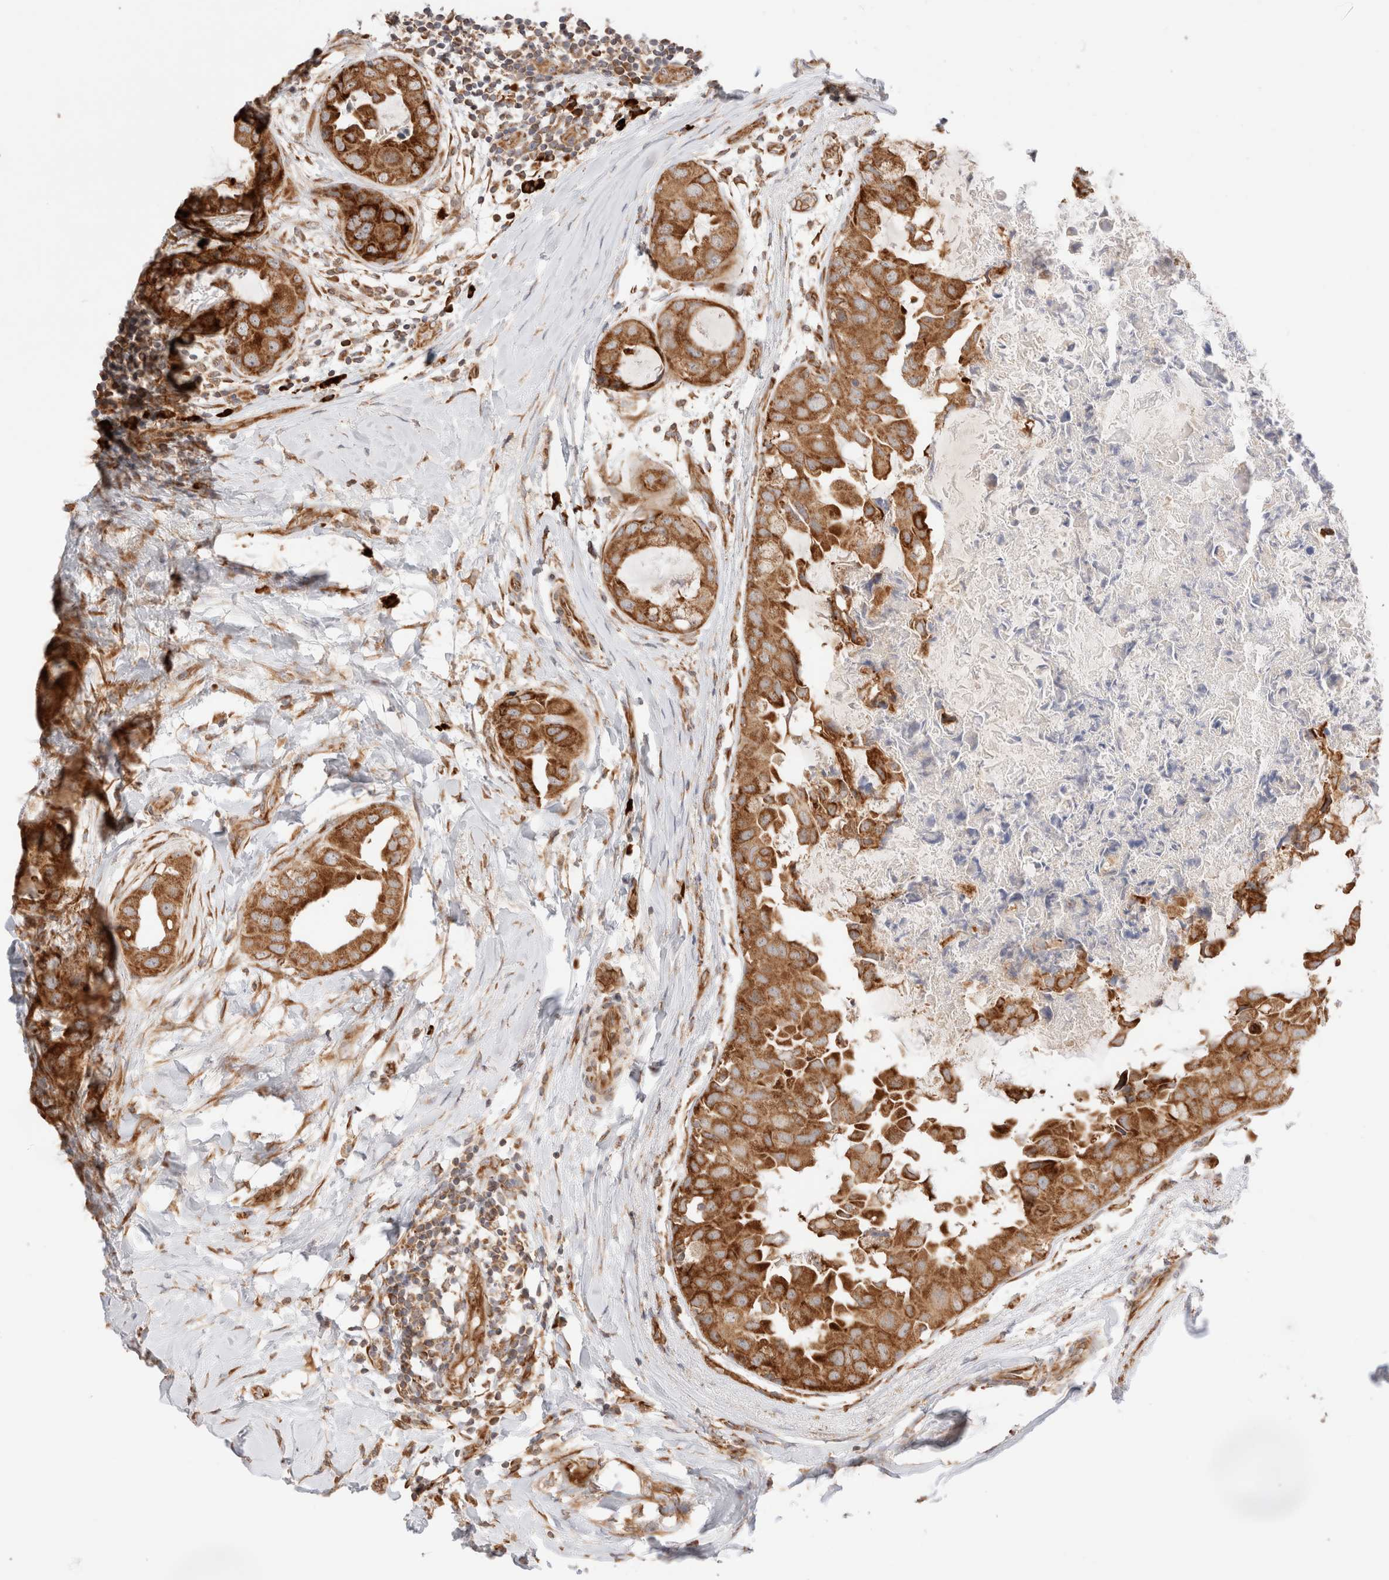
{"staining": {"intensity": "strong", "quantity": ">75%", "location": "cytoplasmic/membranous"}, "tissue": "breast cancer", "cell_type": "Tumor cells", "image_type": "cancer", "snomed": [{"axis": "morphology", "description": "Duct carcinoma"}, {"axis": "topography", "description": "Breast"}], "caption": "This micrograph reveals breast cancer stained with IHC to label a protein in brown. The cytoplasmic/membranous of tumor cells show strong positivity for the protein. Nuclei are counter-stained blue.", "gene": "UTS2B", "patient": {"sex": "female", "age": 40}}